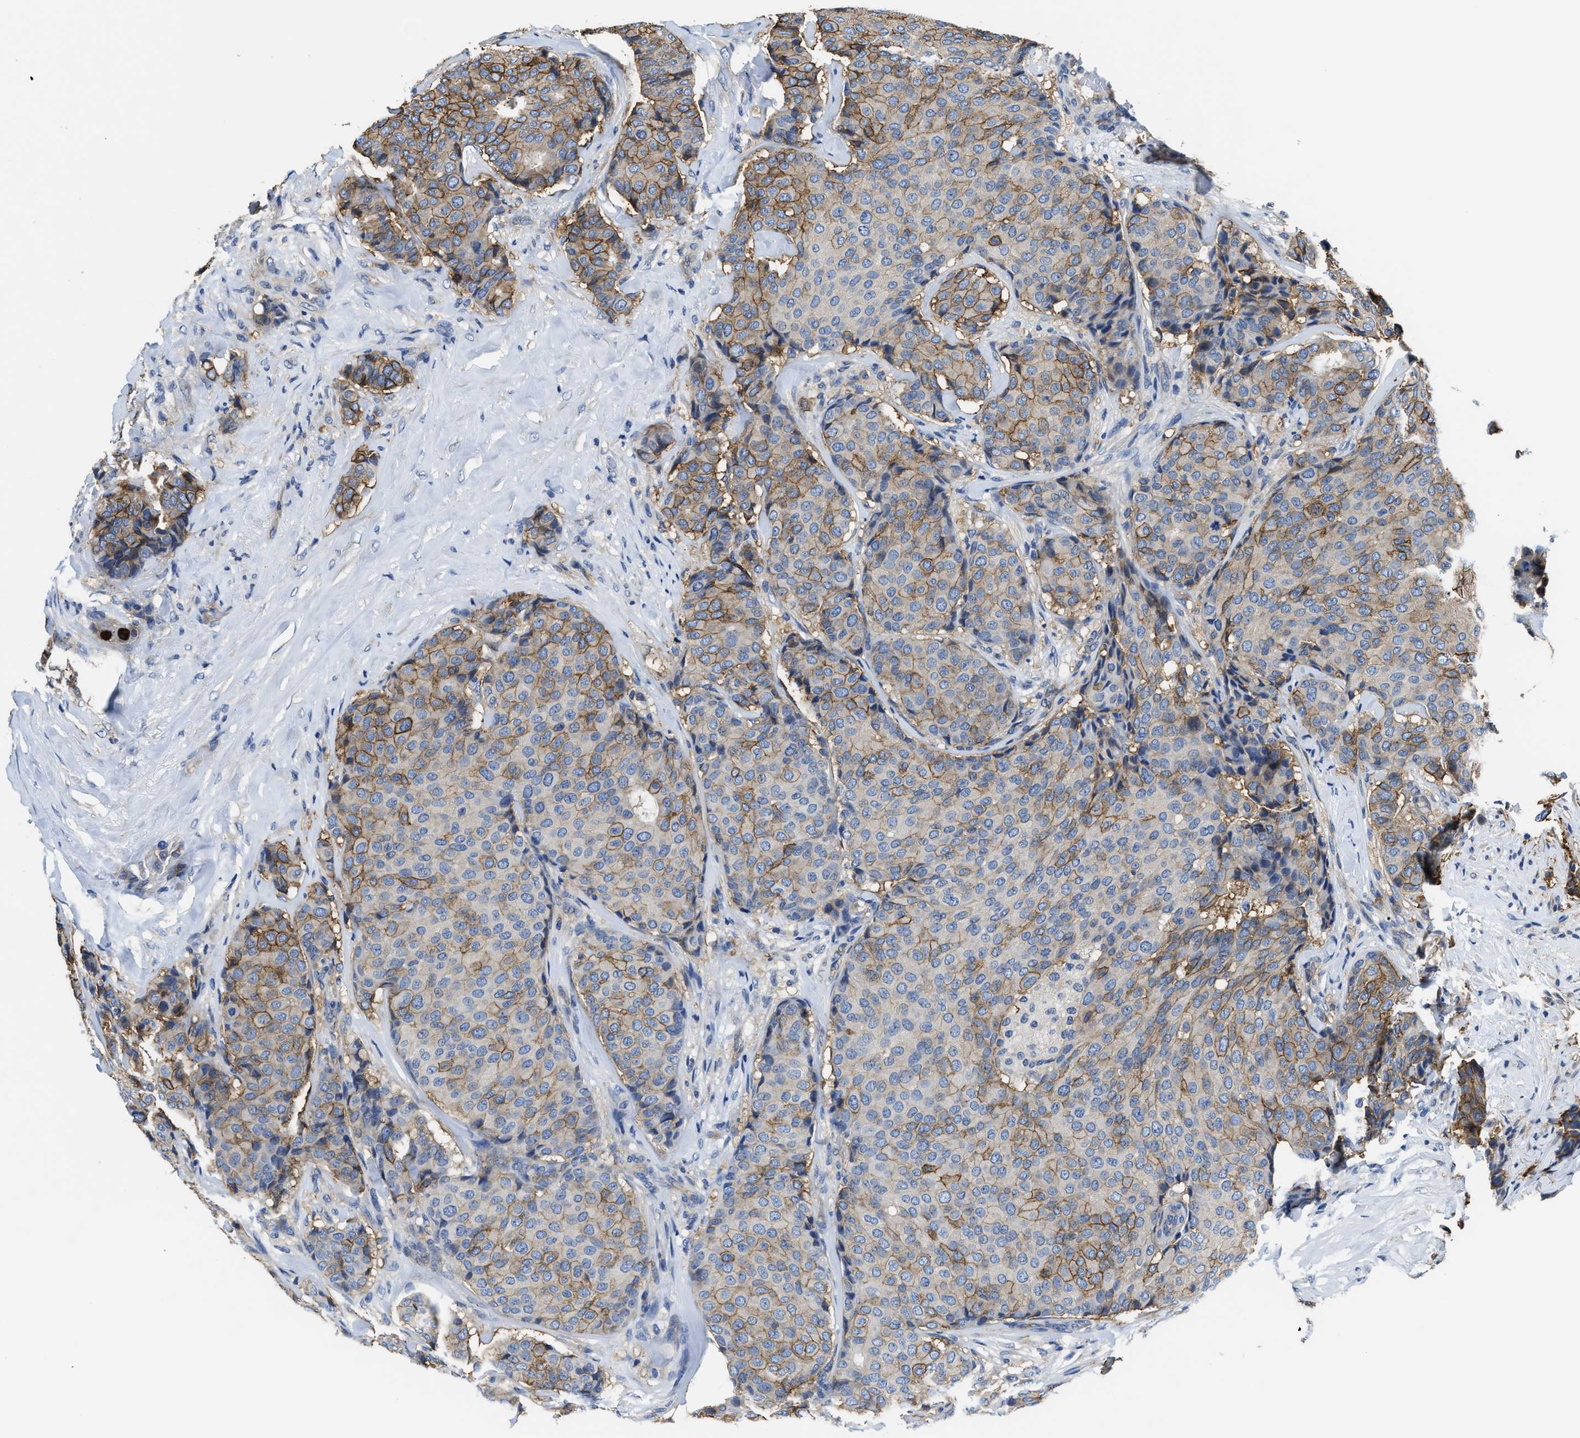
{"staining": {"intensity": "moderate", "quantity": "<25%", "location": "cytoplasmic/membranous"}, "tissue": "breast cancer", "cell_type": "Tumor cells", "image_type": "cancer", "snomed": [{"axis": "morphology", "description": "Duct carcinoma"}, {"axis": "topography", "description": "Breast"}], "caption": "This is an image of immunohistochemistry (IHC) staining of breast cancer (intraductal carcinoma), which shows moderate staining in the cytoplasmic/membranous of tumor cells.", "gene": "TRAF6", "patient": {"sex": "female", "age": 75}}